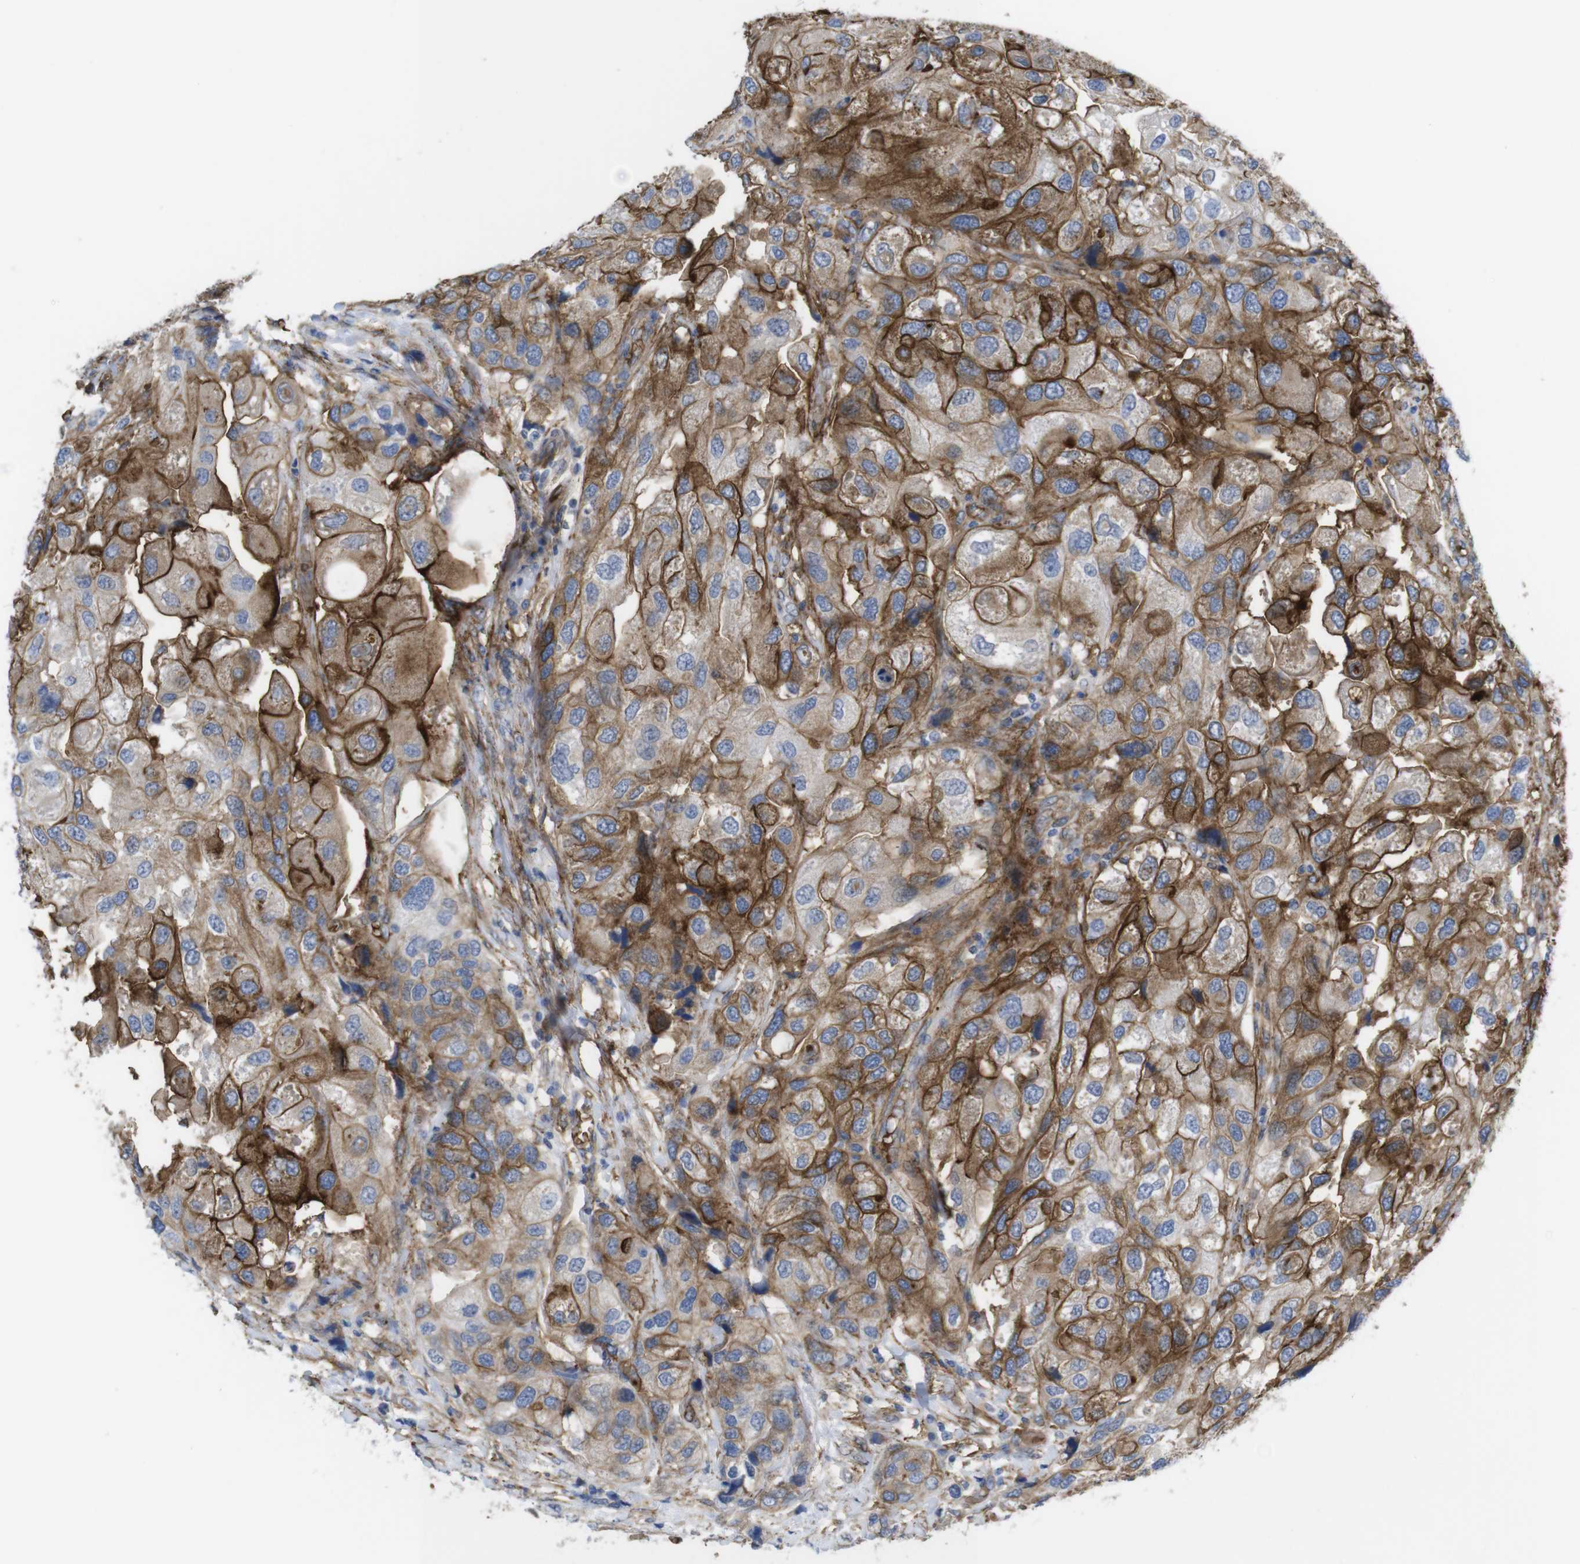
{"staining": {"intensity": "moderate", "quantity": ">75%", "location": "cytoplasmic/membranous"}, "tissue": "urothelial cancer", "cell_type": "Tumor cells", "image_type": "cancer", "snomed": [{"axis": "morphology", "description": "Urothelial carcinoma, High grade"}, {"axis": "topography", "description": "Urinary bladder"}], "caption": "Immunohistochemistry staining of urothelial cancer, which exhibits medium levels of moderate cytoplasmic/membranous staining in approximately >75% of tumor cells indicating moderate cytoplasmic/membranous protein expression. The staining was performed using DAB (brown) for protein detection and nuclei were counterstained in hematoxylin (blue).", "gene": "CYBRD1", "patient": {"sex": "female", "age": 64}}